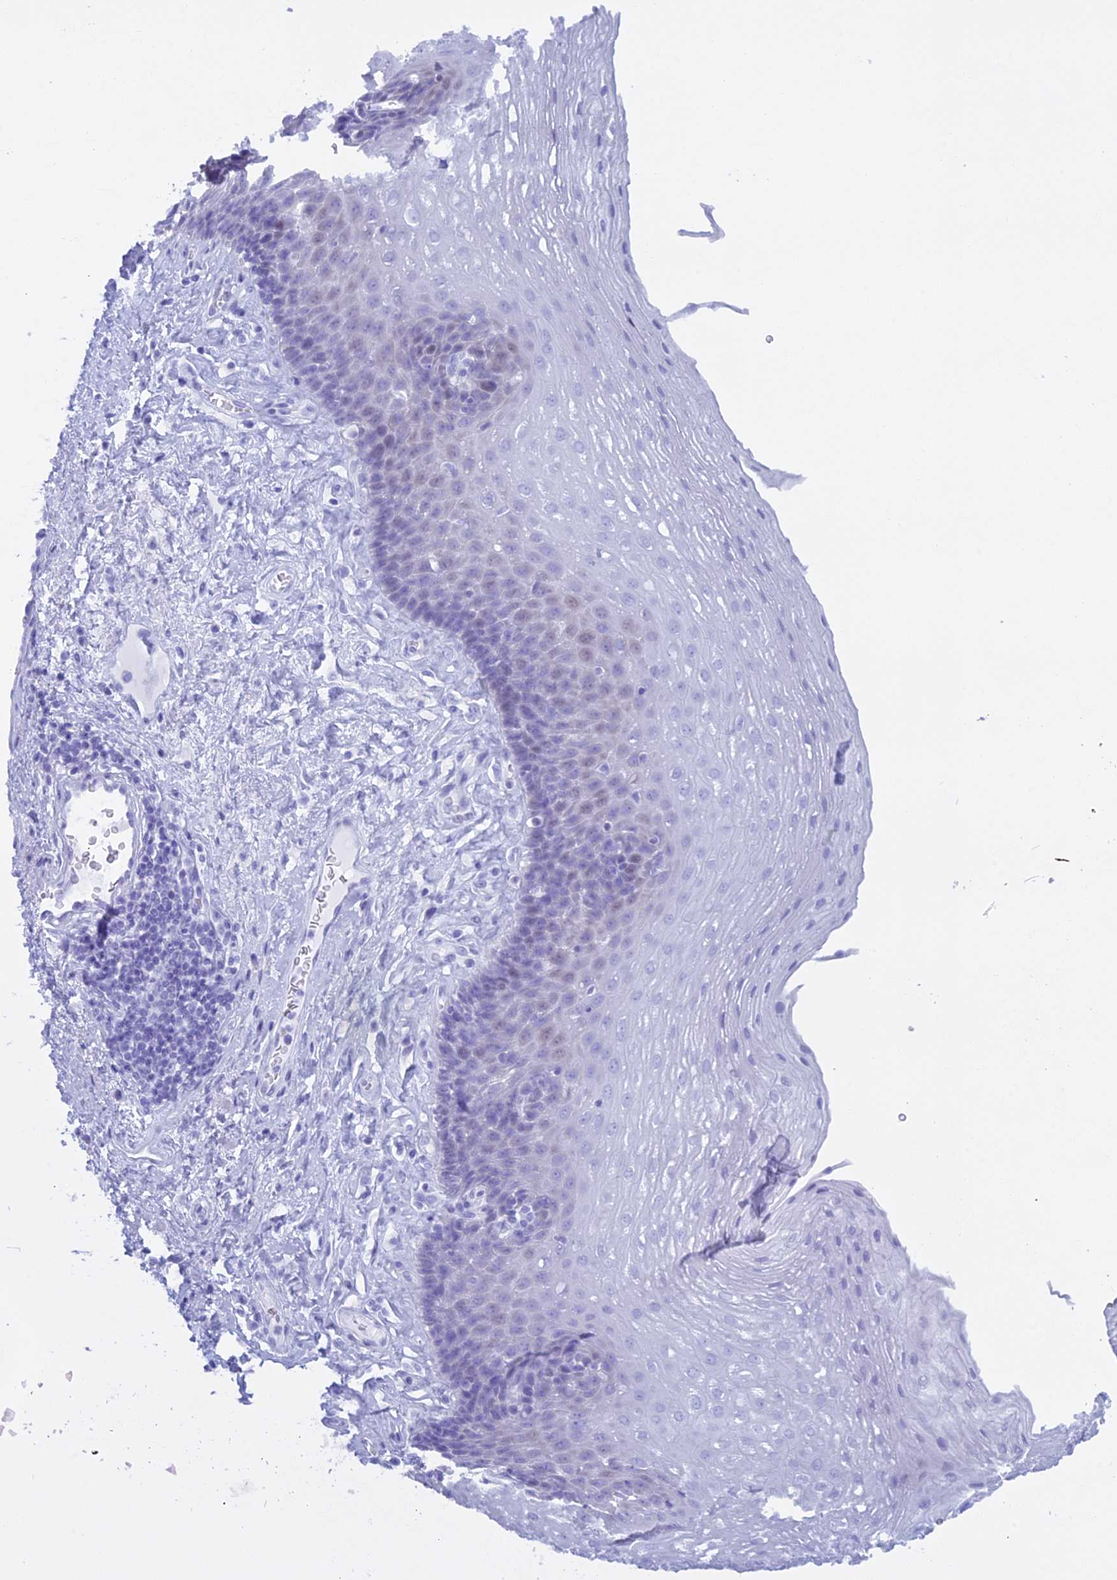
{"staining": {"intensity": "negative", "quantity": "none", "location": "none"}, "tissue": "esophagus", "cell_type": "Squamous epithelial cells", "image_type": "normal", "snomed": [{"axis": "morphology", "description": "Normal tissue, NOS"}, {"axis": "topography", "description": "Esophagus"}], "caption": "DAB (3,3'-diaminobenzidine) immunohistochemical staining of unremarkable esophagus shows no significant positivity in squamous epithelial cells. Nuclei are stained in blue.", "gene": "KCTD21", "patient": {"sex": "female", "age": 66}}